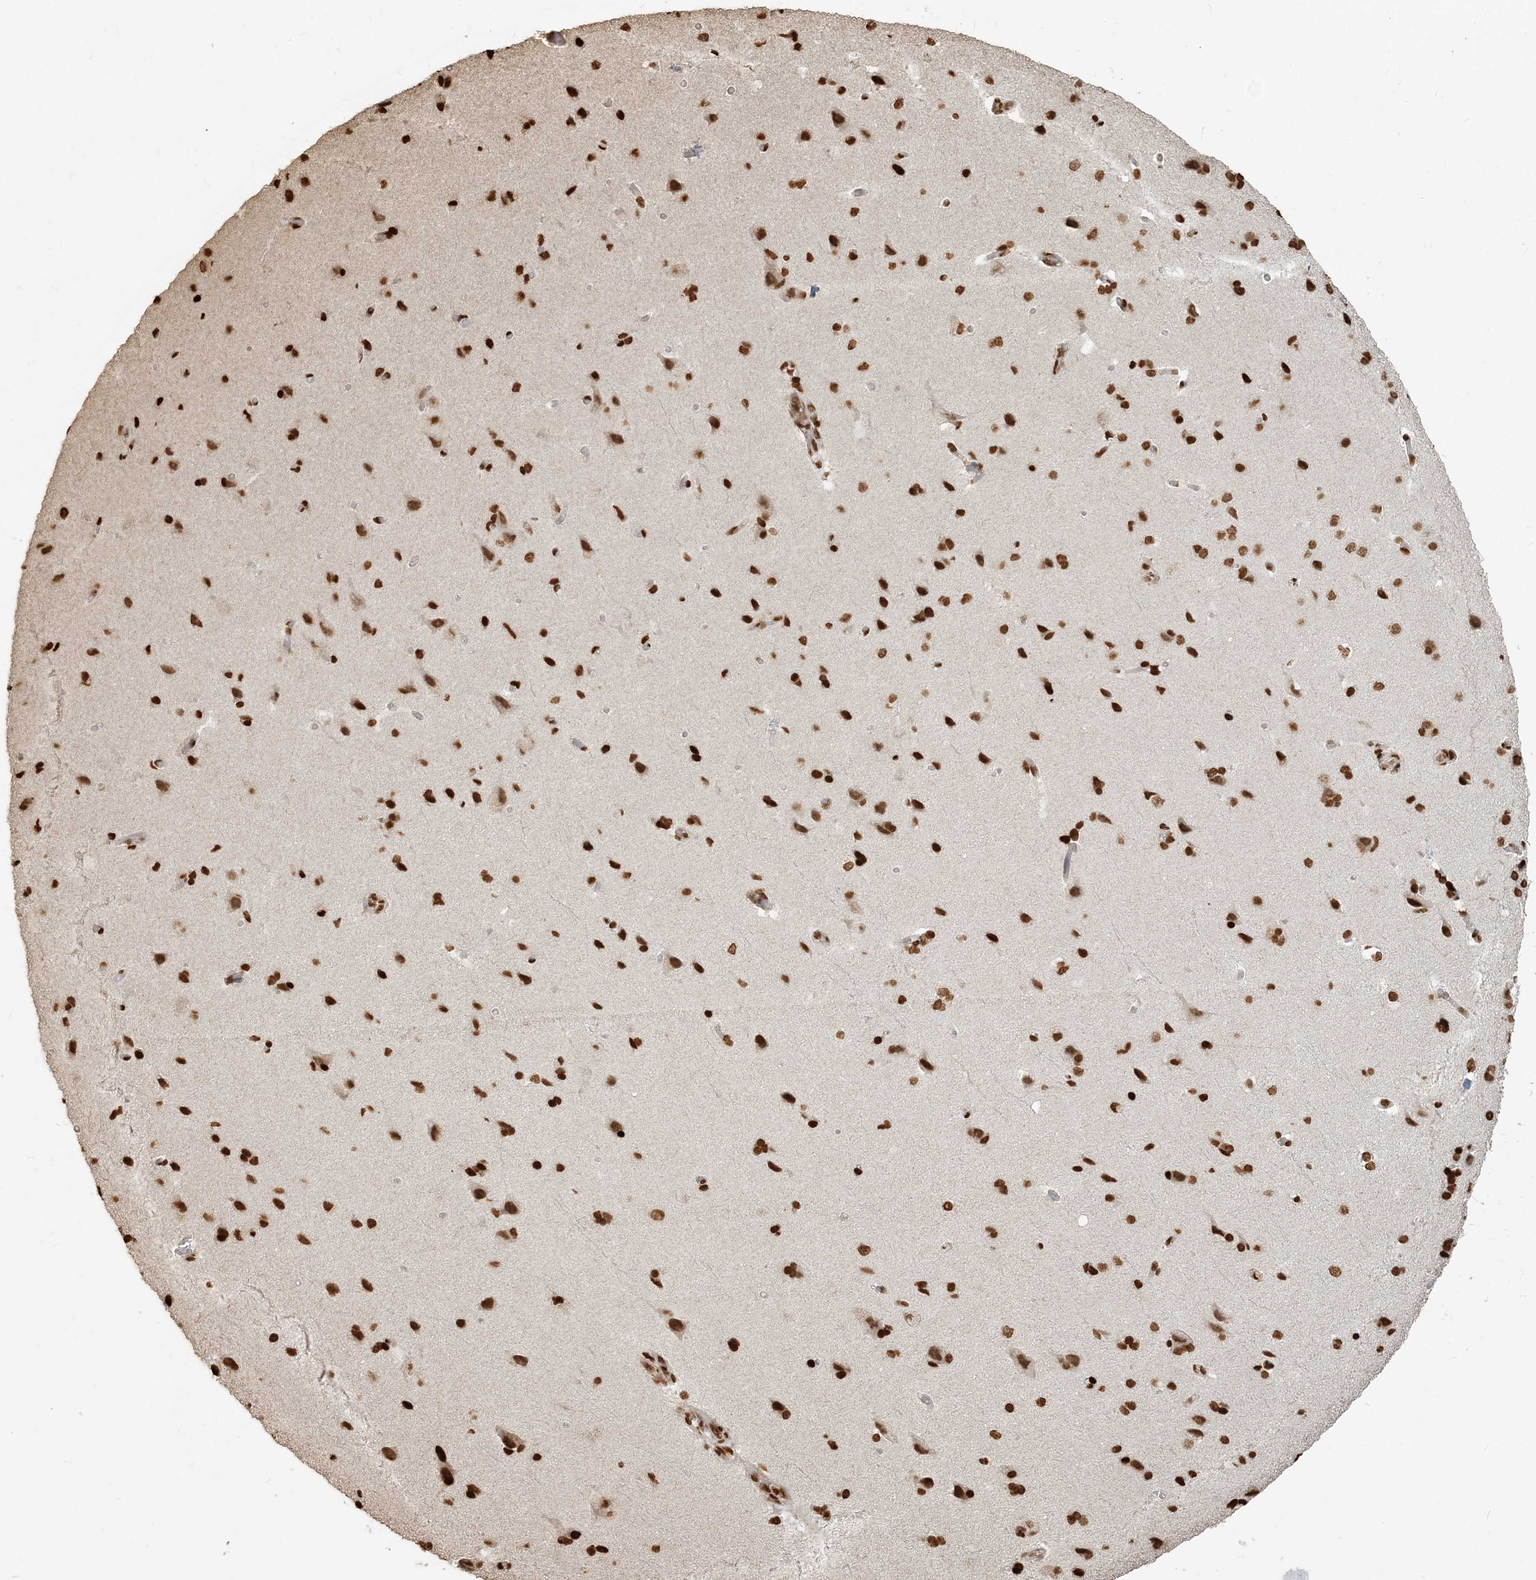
{"staining": {"intensity": "strong", "quantity": ">75%", "location": "nuclear"}, "tissue": "cerebral cortex", "cell_type": "Endothelial cells", "image_type": "normal", "snomed": [{"axis": "morphology", "description": "Normal tissue, NOS"}, {"axis": "topography", "description": "Cerebral cortex"}], "caption": "An immunohistochemistry (IHC) image of unremarkable tissue is shown. Protein staining in brown shows strong nuclear positivity in cerebral cortex within endothelial cells.", "gene": "H3", "patient": {"sex": "male", "age": 62}}